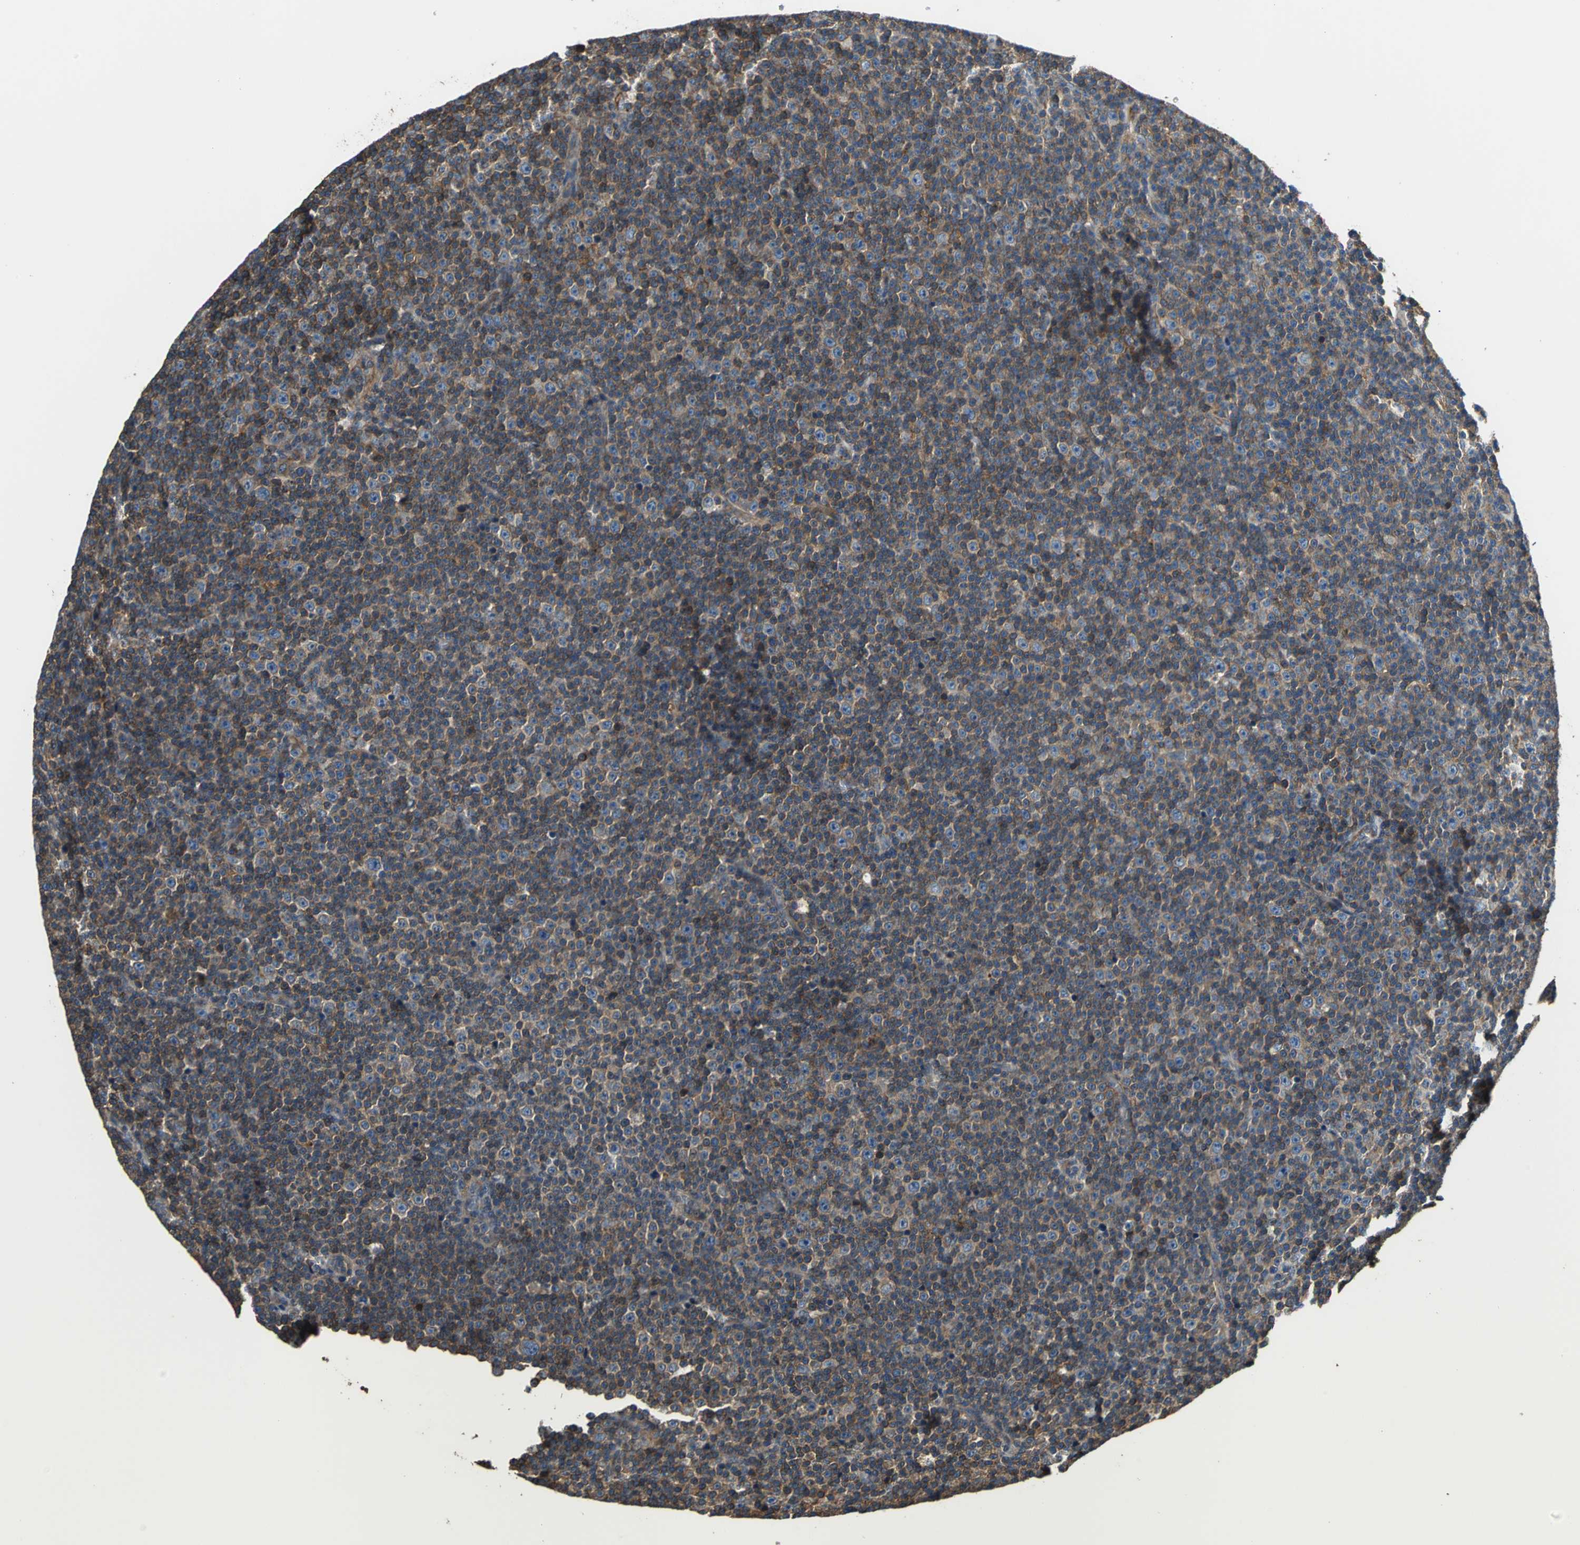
{"staining": {"intensity": "strong", "quantity": ">75%", "location": "cytoplasmic/membranous"}, "tissue": "lymphoma", "cell_type": "Tumor cells", "image_type": "cancer", "snomed": [{"axis": "morphology", "description": "Malignant lymphoma, non-Hodgkin's type, Low grade"}, {"axis": "topography", "description": "Lymph node"}], "caption": "Immunohistochemical staining of human malignant lymphoma, non-Hodgkin's type (low-grade) shows strong cytoplasmic/membranous protein positivity in about >75% of tumor cells.", "gene": "PARVA", "patient": {"sex": "female", "age": 67}}